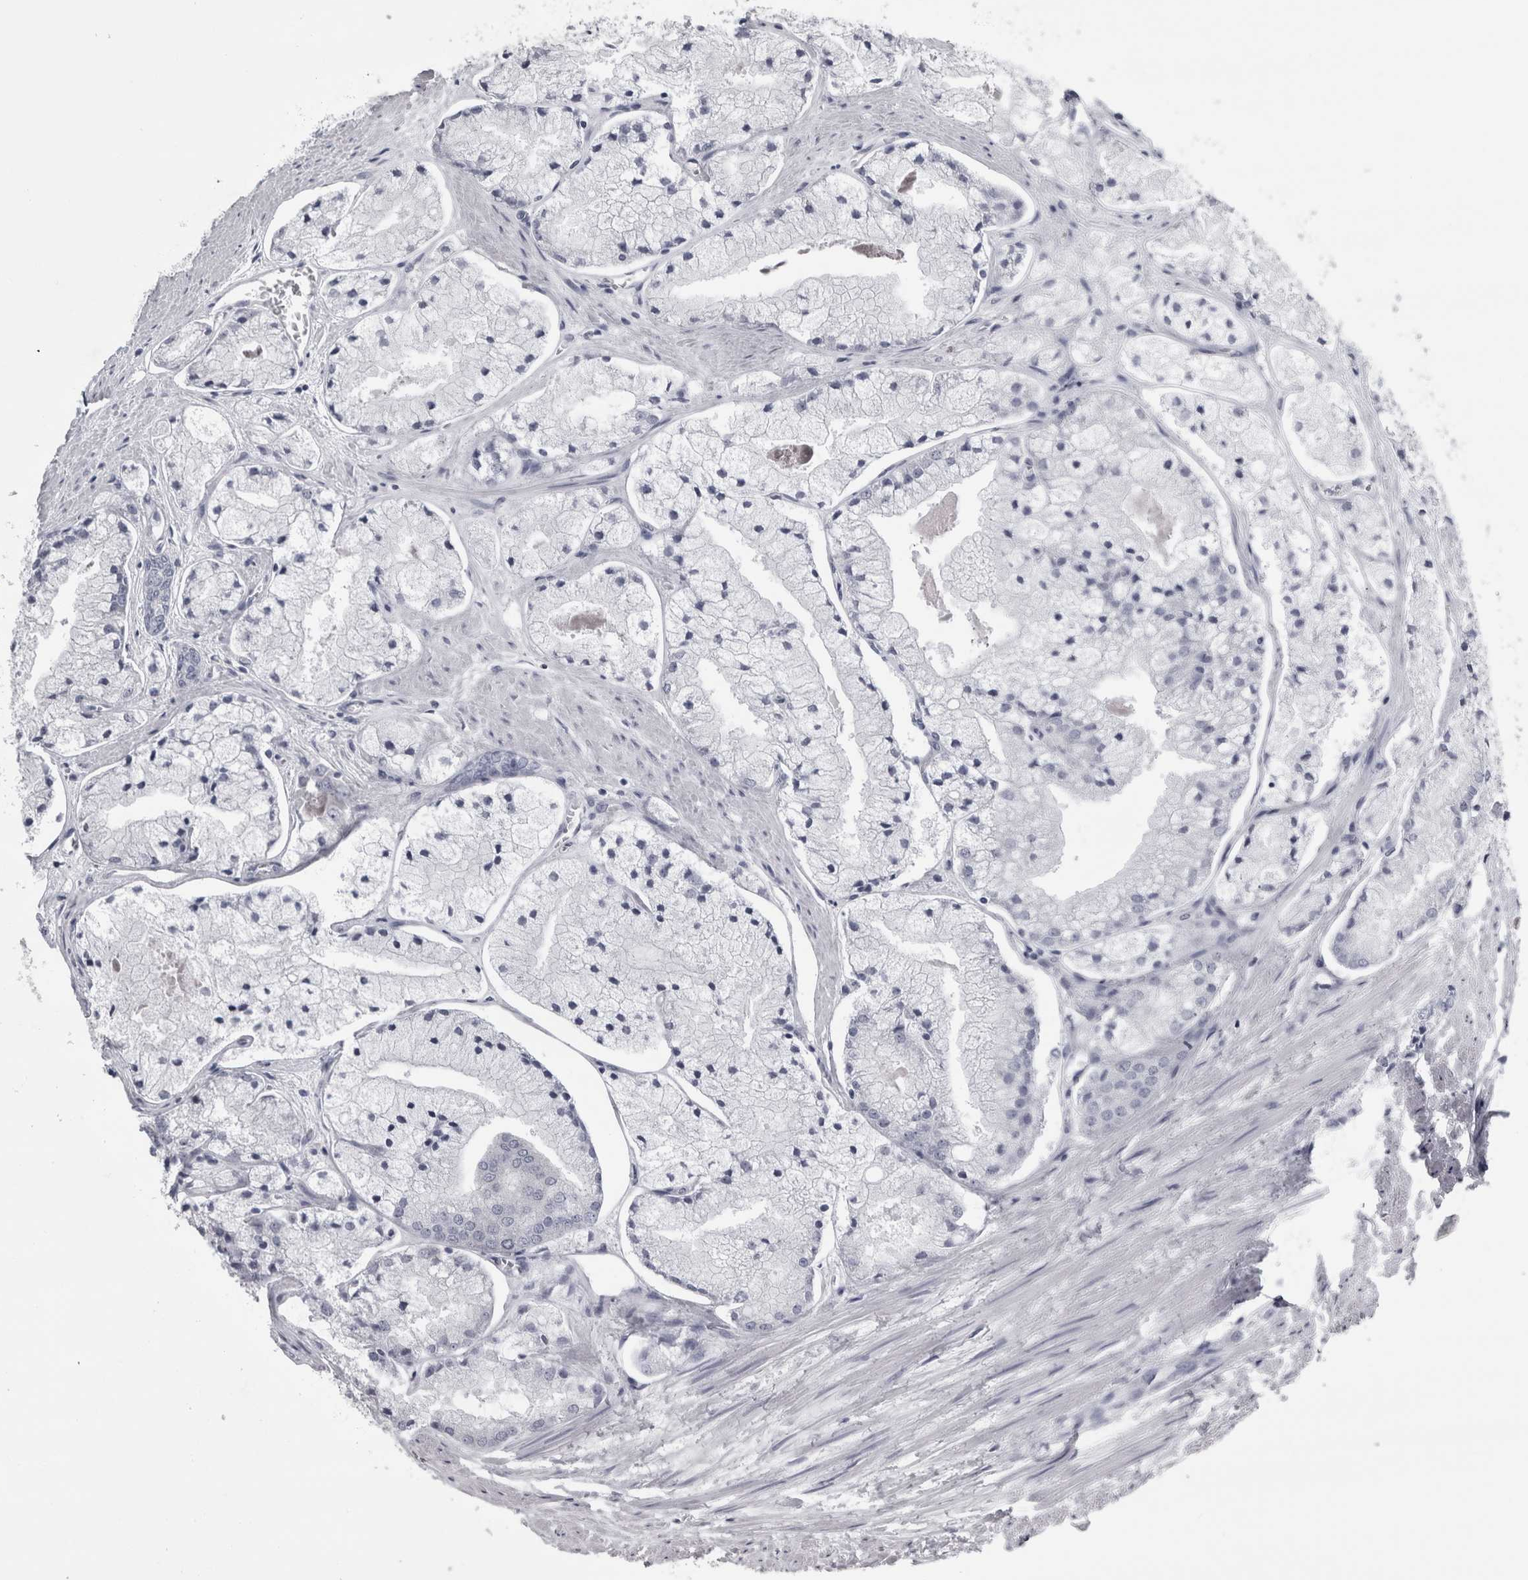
{"staining": {"intensity": "negative", "quantity": "none", "location": "none"}, "tissue": "prostate cancer", "cell_type": "Tumor cells", "image_type": "cancer", "snomed": [{"axis": "morphology", "description": "Adenocarcinoma, High grade"}, {"axis": "topography", "description": "Prostate"}], "caption": "Immunohistochemistry (IHC) photomicrograph of human prostate high-grade adenocarcinoma stained for a protein (brown), which demonstrates no positivity in tumor cells.", "gene": "PRRC2C", "patient": {"sex": "male", "age": 50}}